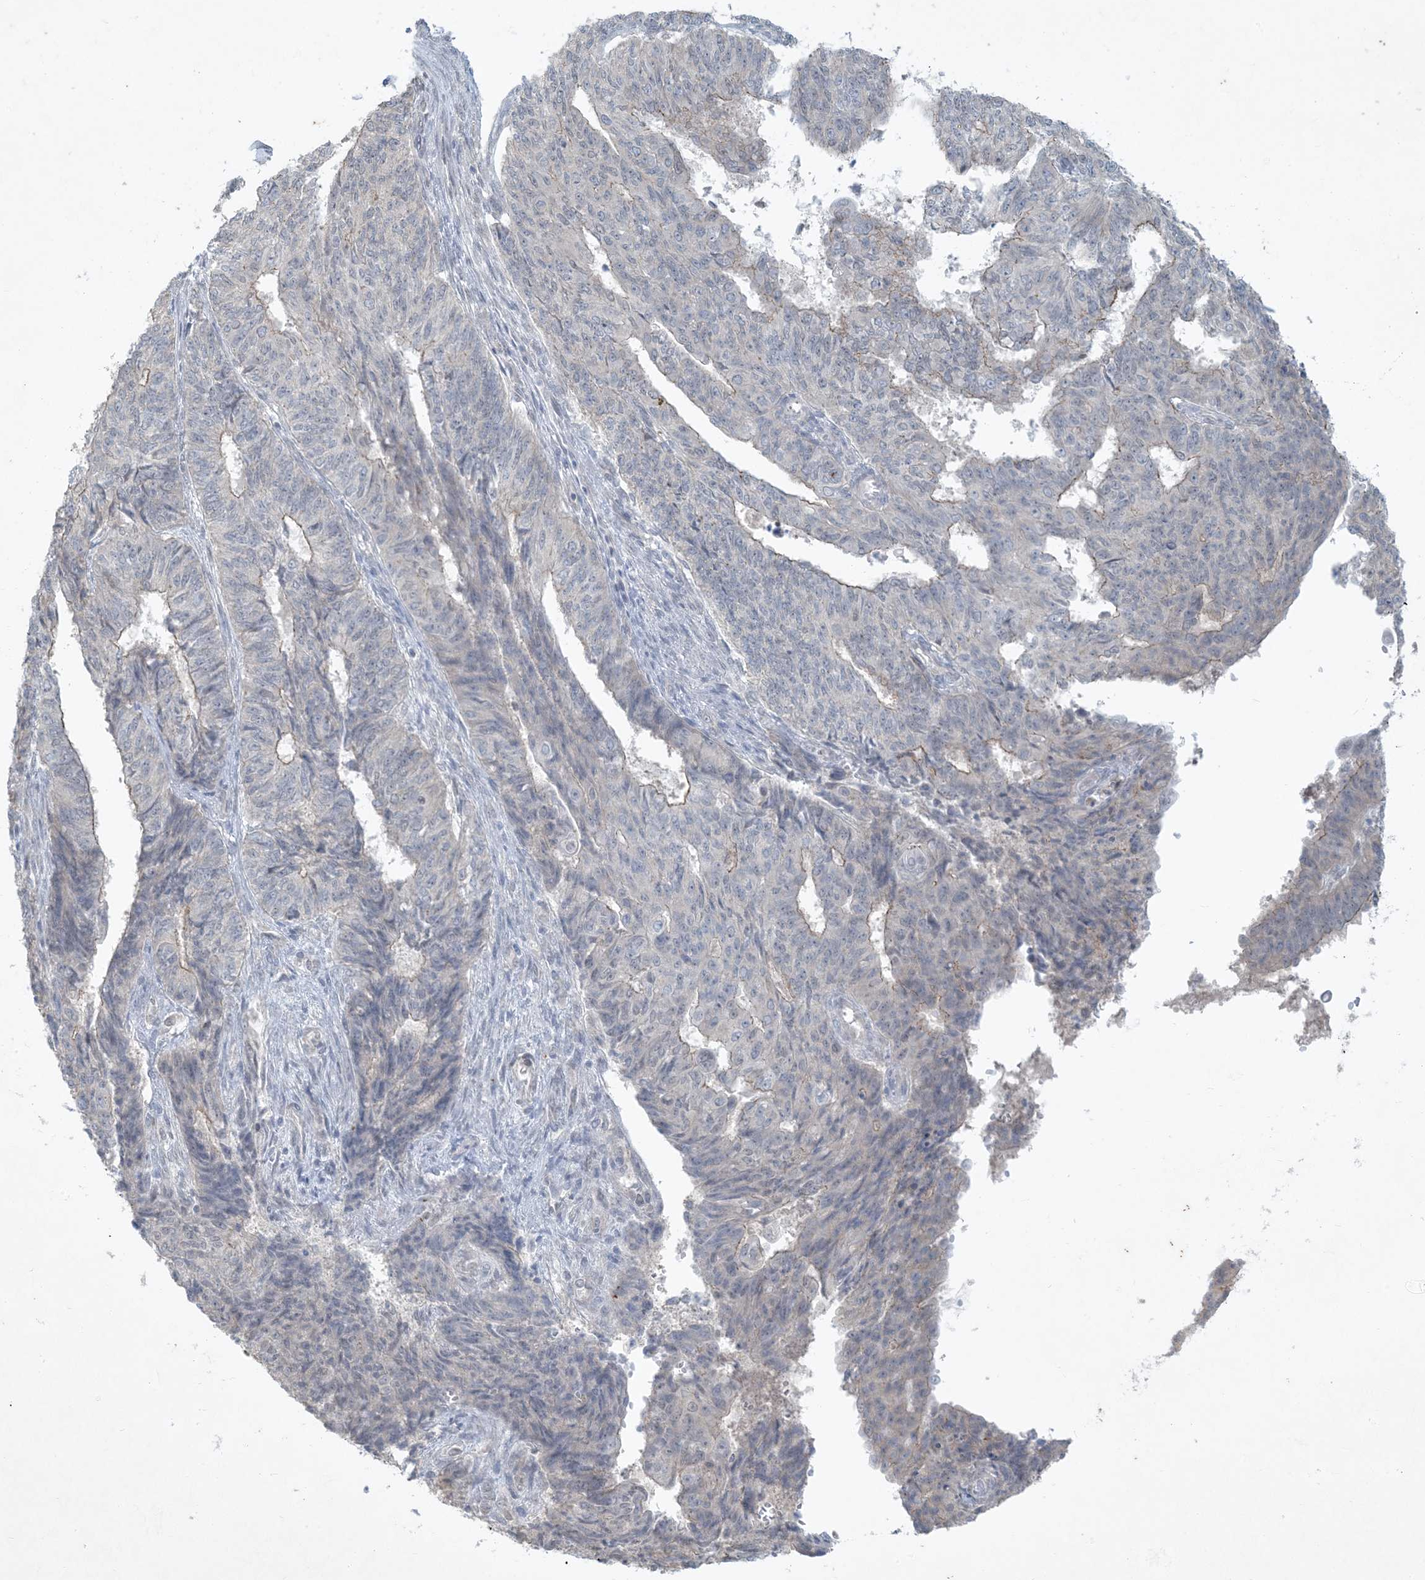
{"staining": {"intensity": "weak", "quantity": "<25%", "location": "cytoplasmic/membranous"}, "tissue": "endometrial cancer", "cell_type": "Tumor cells", "image_type": "cancer", "snomed": [{"axis": "morphology", "description": "Adenocarcinoma, NOS"}, {"axis": "topography", "description": "Endometrium"}], "caption": "This is an IHC micrograph of adenocarcinoma (endometrial). There is no staining in tumor cells.", "gene": "BCORL1", "patient": {"sex": "female", "age": 32}}